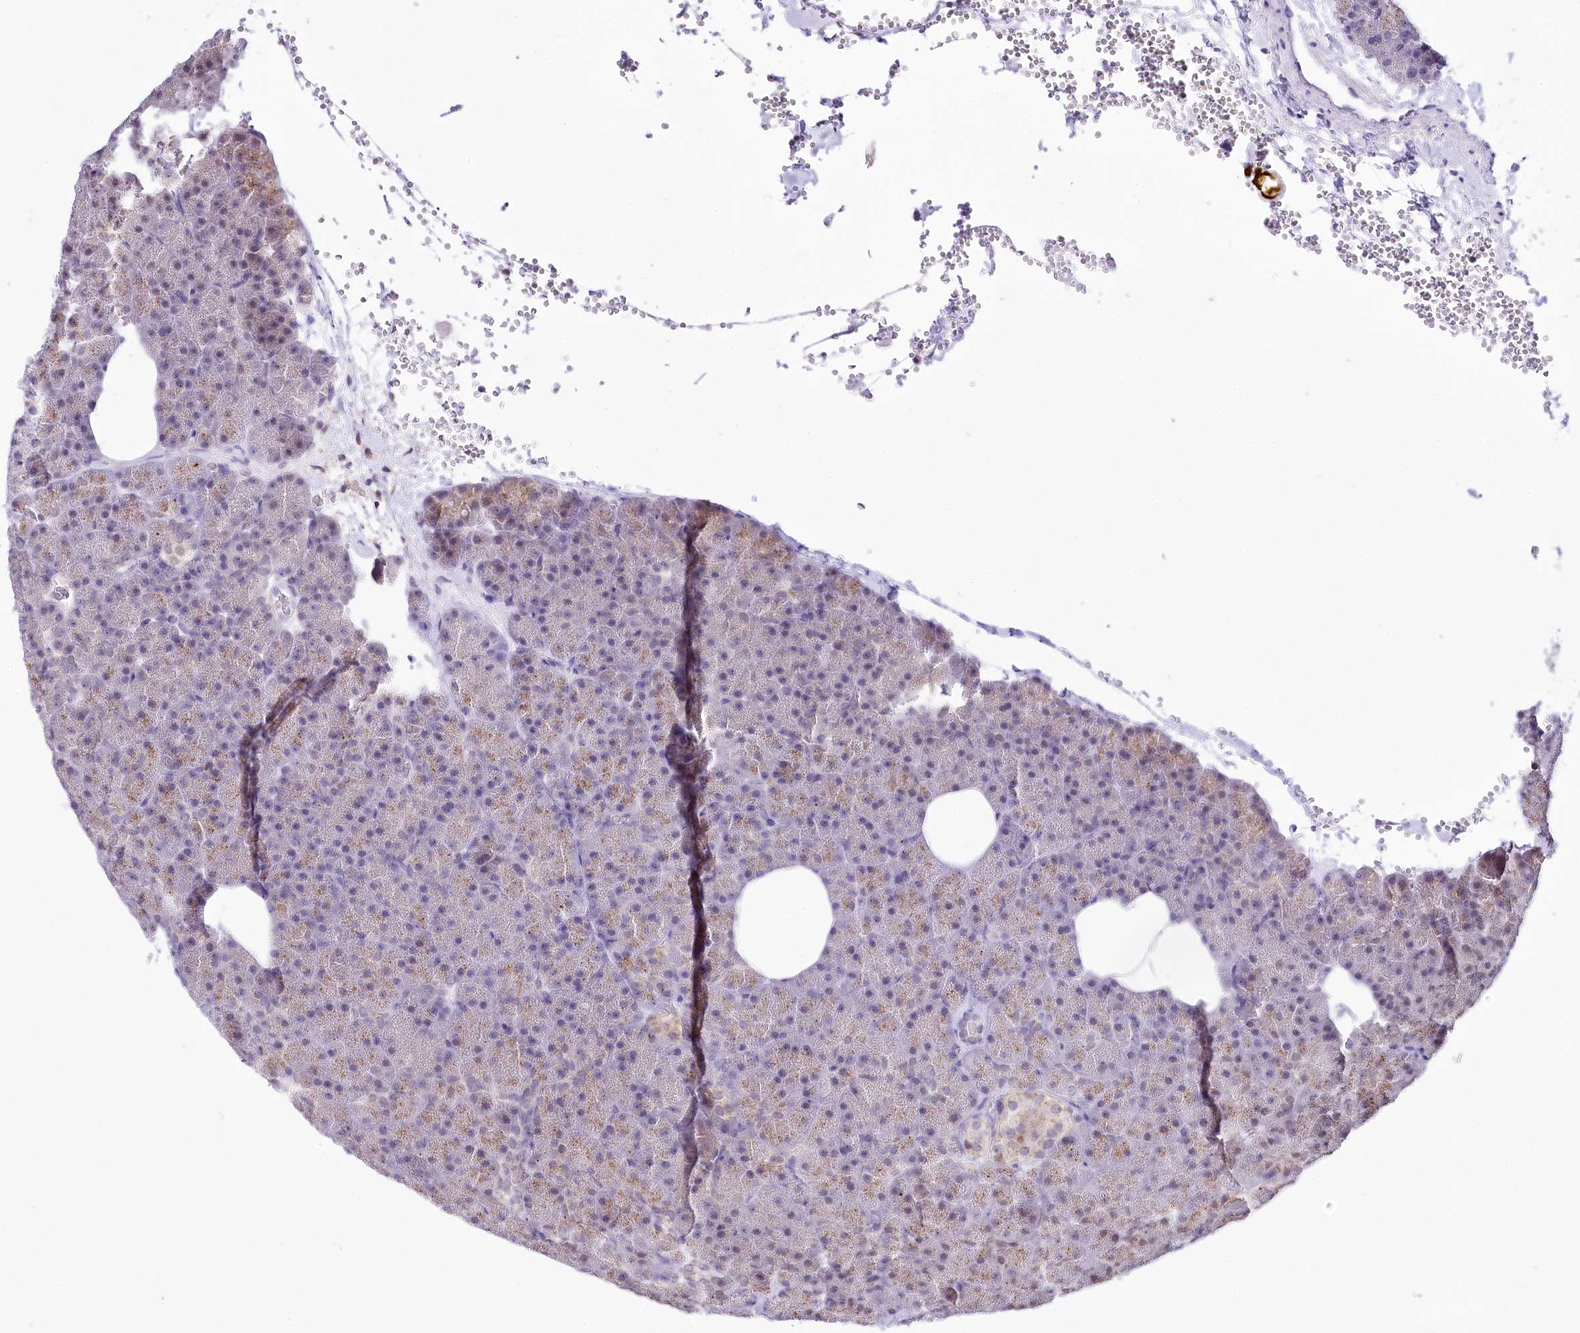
{"staining": {"intensity": "moderate", "quantity": "25%-75%", "location": "cytoplasmic/membranous"}, "tissue": "pancreas", "cell_type": "Exocrine glandular cells", "image_type": "normal", "snomed": [{"axis": "morphology", "description": "Normal tissue, NOS"}, {"axis": "morphology", "description": "Carcinoid, malignant, NOS"}, {"axis": "topography", "description": "Pancreas"}], "caption": "Immunohistochemistry (IHC) (DAB (3,3'-diaminobenzidine)) staining of normal human pancreas demonstrates moderate cytoplasmic/membranous protein positivity in approximately 25%-75% of exocrine glandular cells.", "gene": "ZFYVE27", "patient": {"sex": "female", "age": 35}}